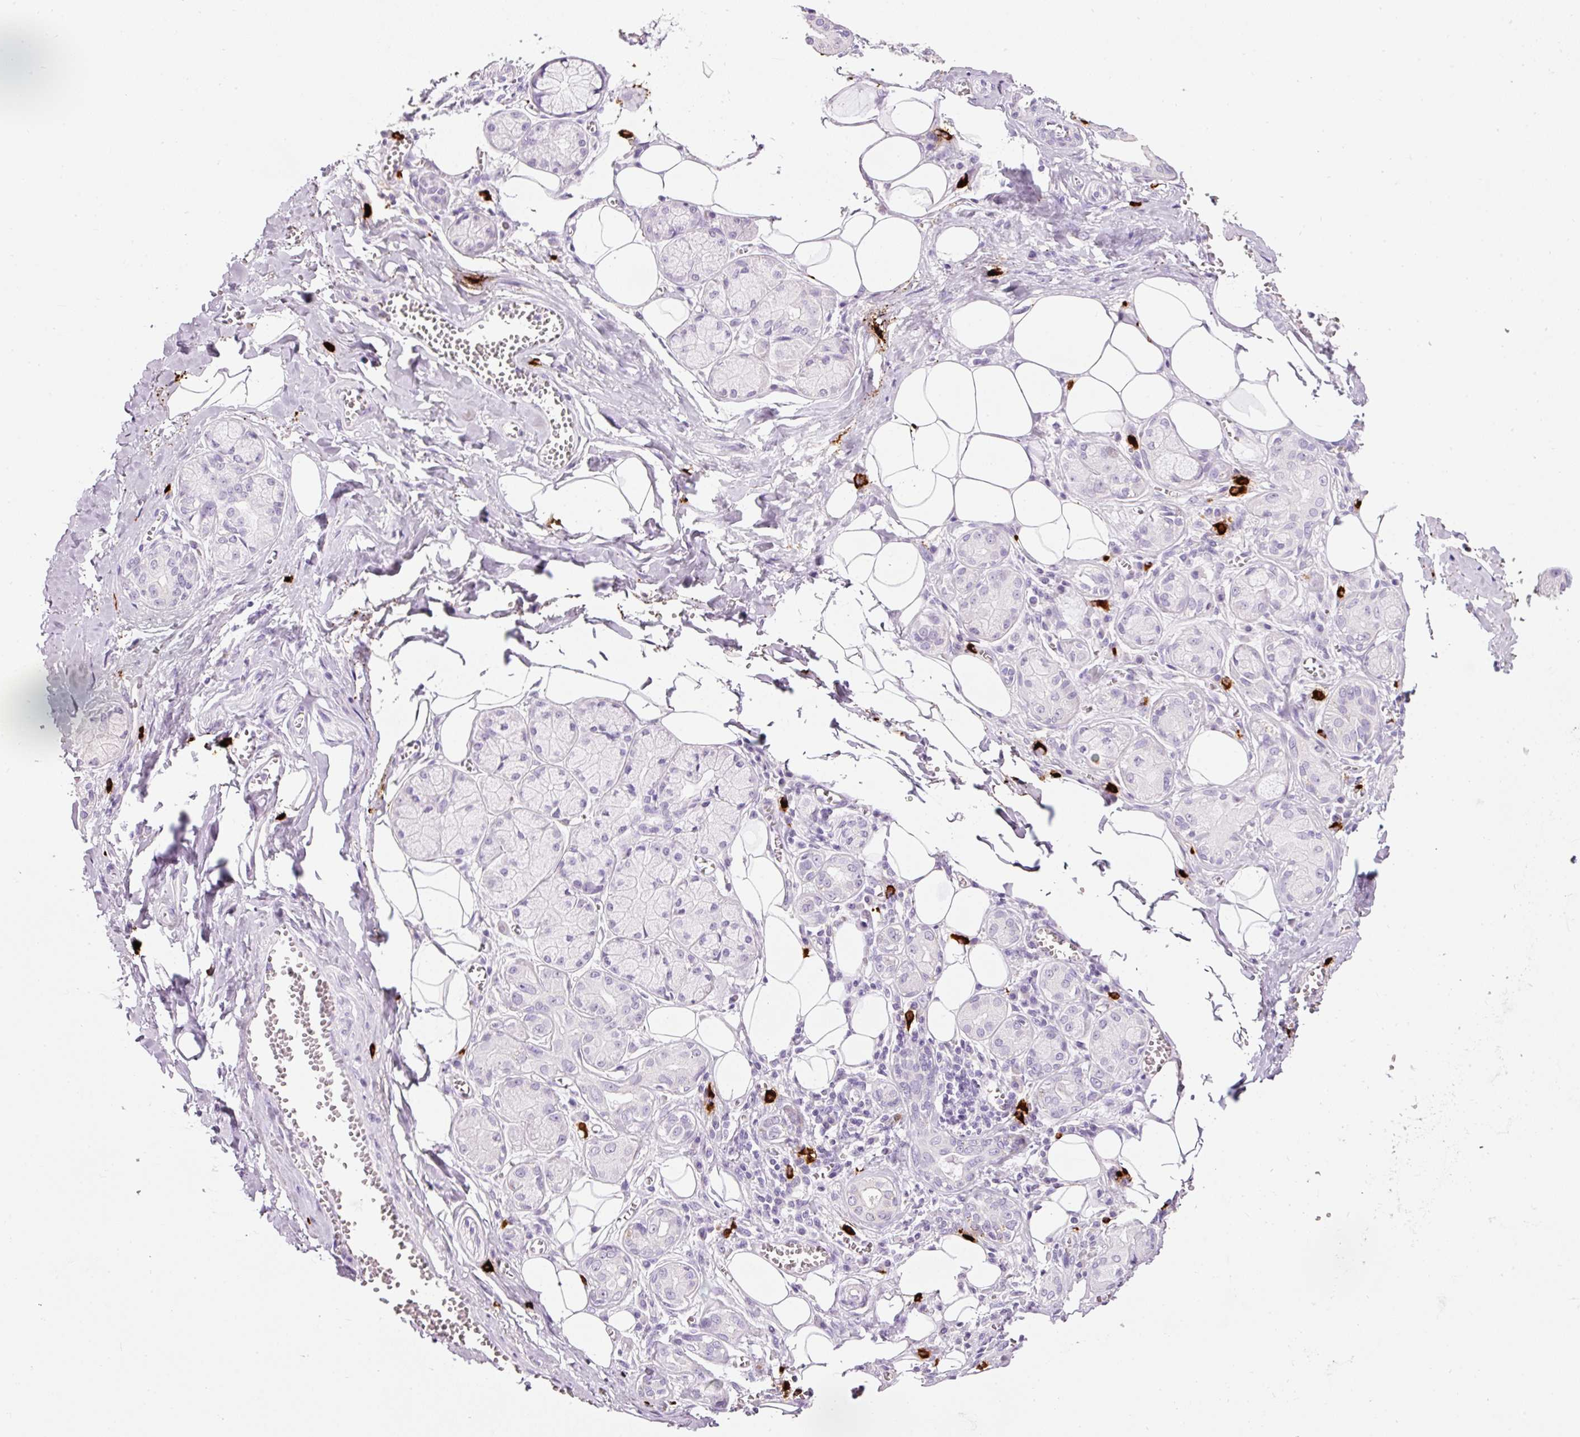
{"staining": {"intensity": "negative", "quantity": "none", "location": "none"}, "tissue": "salivary gland", "cell_type": "Glandular cells", "image_type": "normal", "snomed": [{"axis": "morphology", "description": "Normal tissue, NOS"}, {"axis": "topography", "description": "Salivary gland"}], "caption": "Protein analysis of benign salivary gland shows no significant staining in glandular cells.", "gene": "CMA1", "patient": {"sex": "male", "age": 74}}